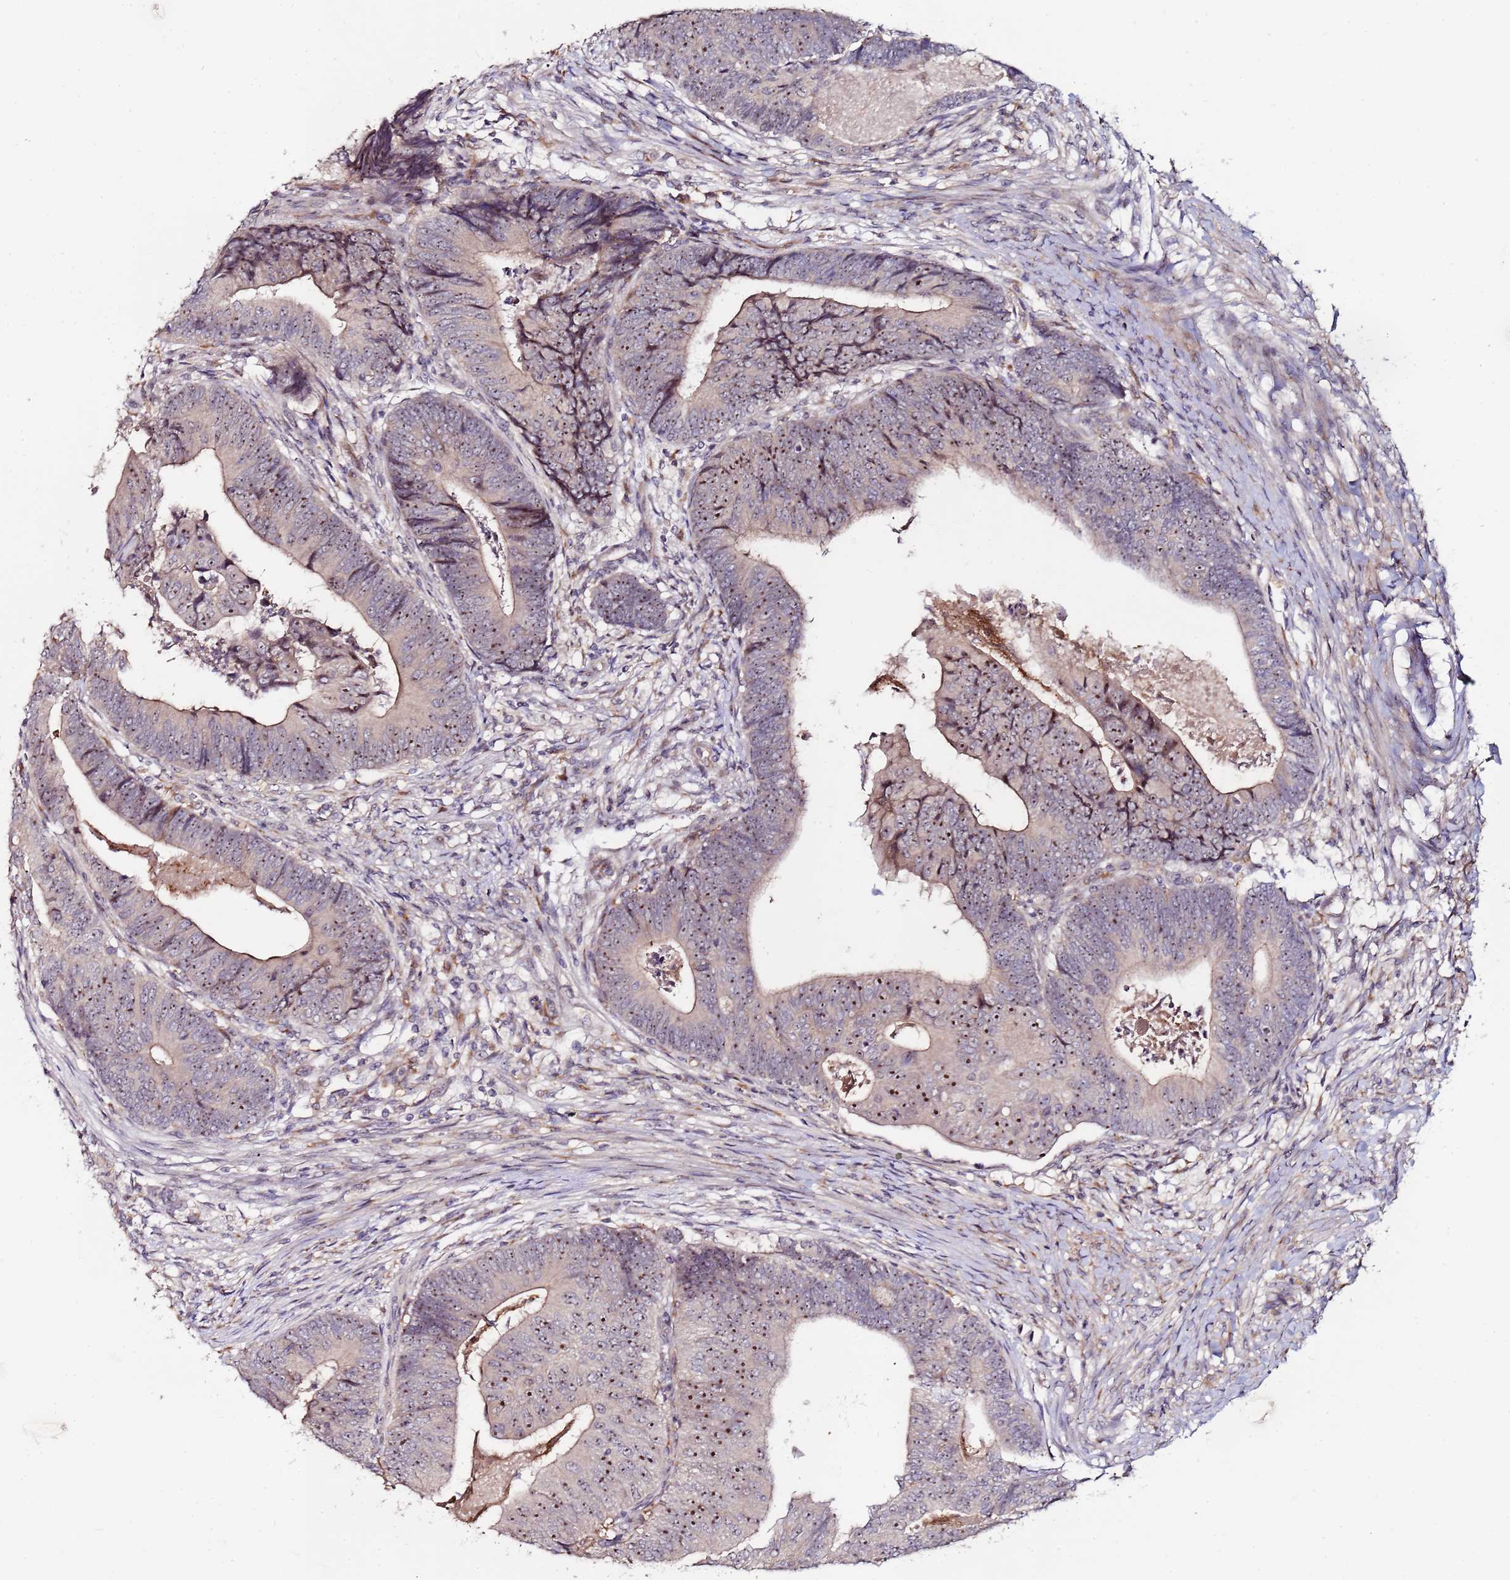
{"staining": {"intensity": "strong", "quantity": "25%-75%", "location": "nuclear"}, "tissue": "colorectal cancer", "cell_type": "Tumor cells", "image_type": "cancer", "snomed": [{"axis": "morphology", "description": "Adenocarcinoma, NOS"}, {"axis": "topography", "description": "Colon"}], "caption": "IHC staining of colorectal cancer, which displays high levels of strong nuclear positivity in about 25%-75% of tumor cells indicating strong nuclear protein positivity. The staining was performed using DAB (3,3'-diaminobenzidine) (brown) for protein detection and nuclei were counterstained in hematoxylin (blue).", "gene": "KRI1", "patient": {"sex": "female", "age": 67}}